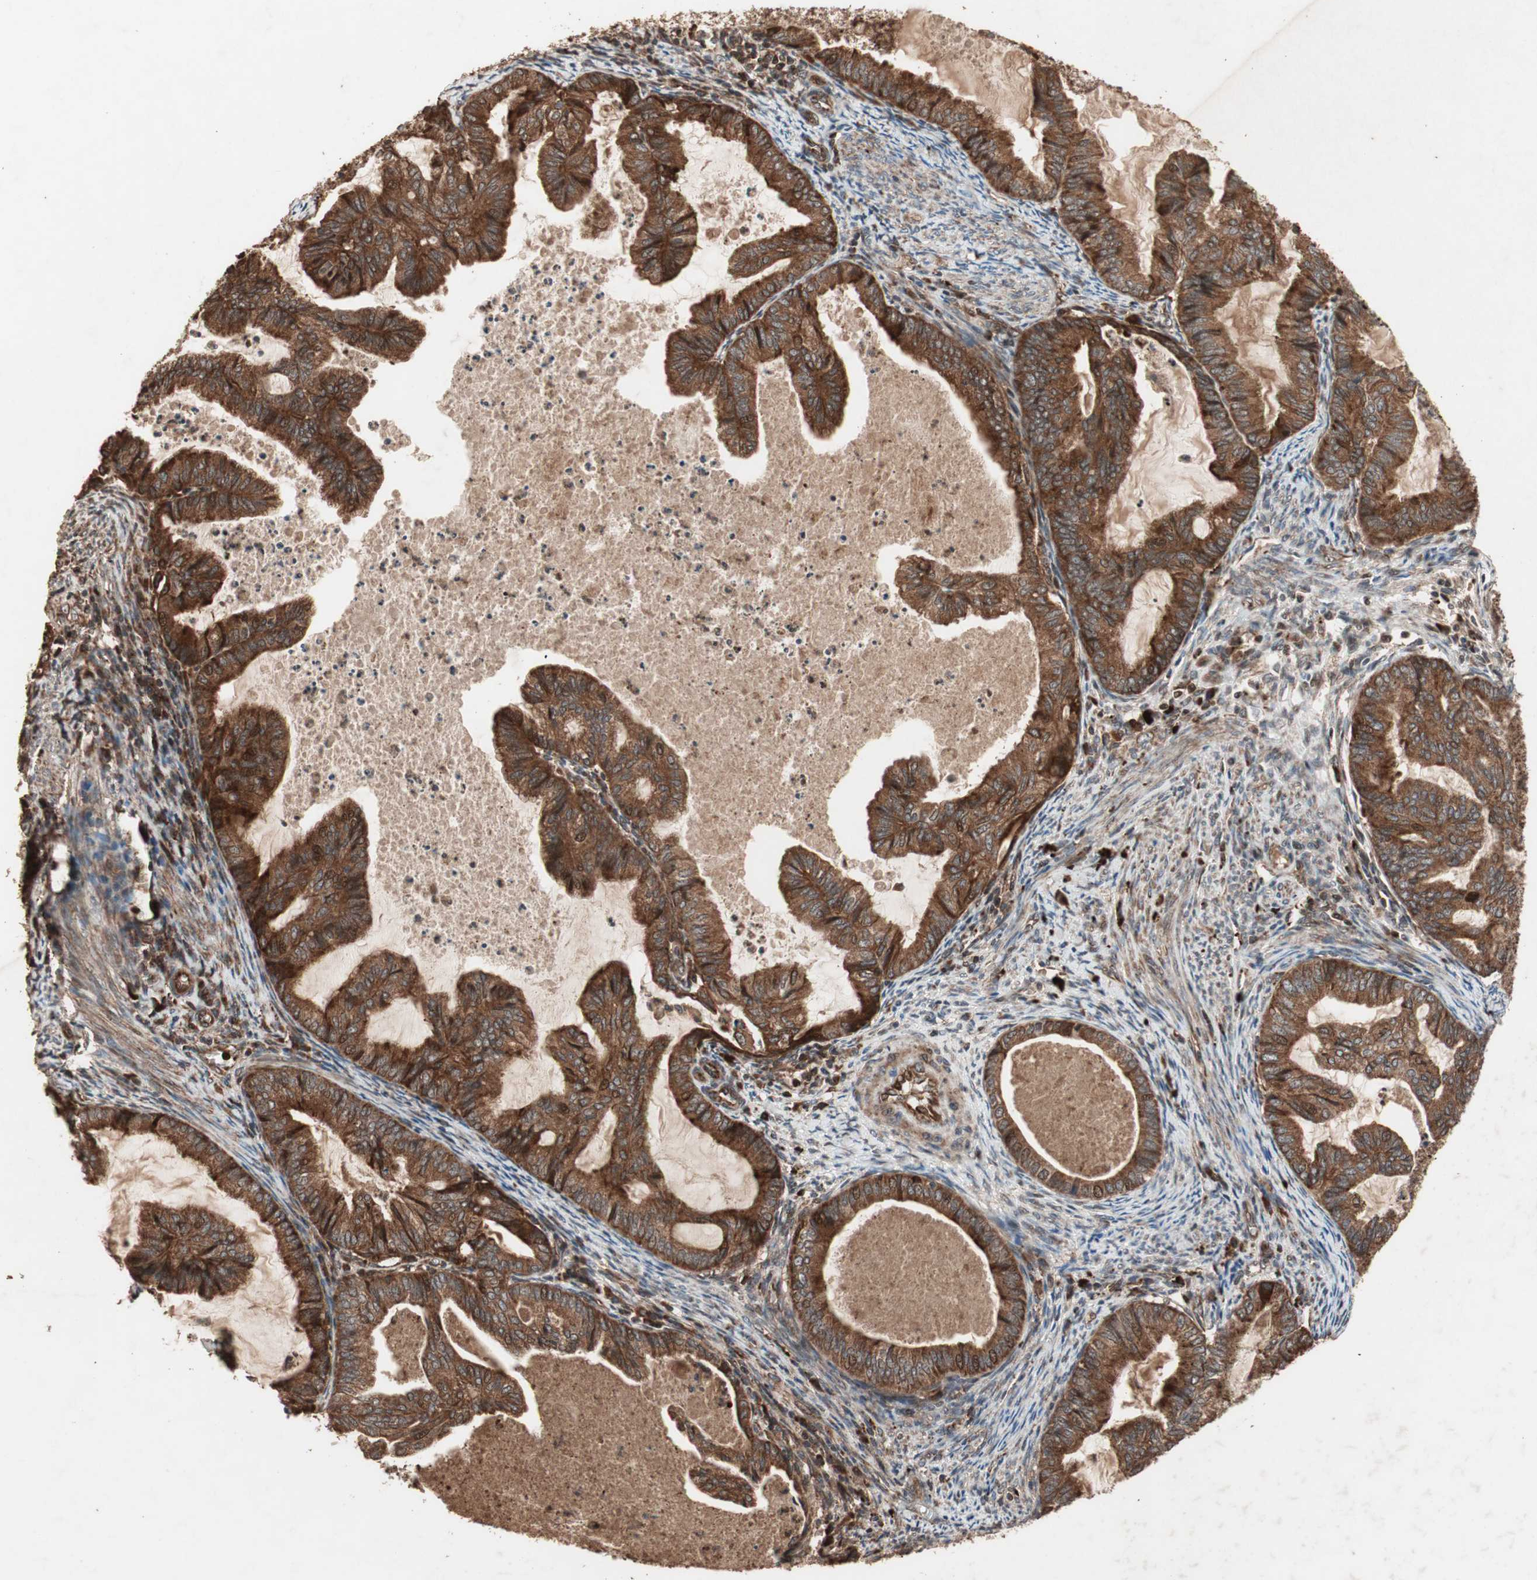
{"staining": {"intensity": "strong", "quantity": ">75%", "location": "cytoplasmic/membranous"}, "tissue": "cervical cancer", "cell_type": "Tumor cells", "image_type": "cancer", "snomed": [{"axis": "morphology", "description": "Normal tissue, NOS"}, {"axis": "morphology", "description": "Adenocarcinoma, NOS"}, {"axis": "topography", "description": "Cervix"}, {"axis": "topography", "description": "Endometrium"}], "caption": "There is high levels of strong cytoplasmic/membranous staining in tumor cells of cervical cancer, as demonstrated by immunohistochemical staining (brown color).", "gene": "RAB1A", "patient": {"sex": "female", "age": 86}}